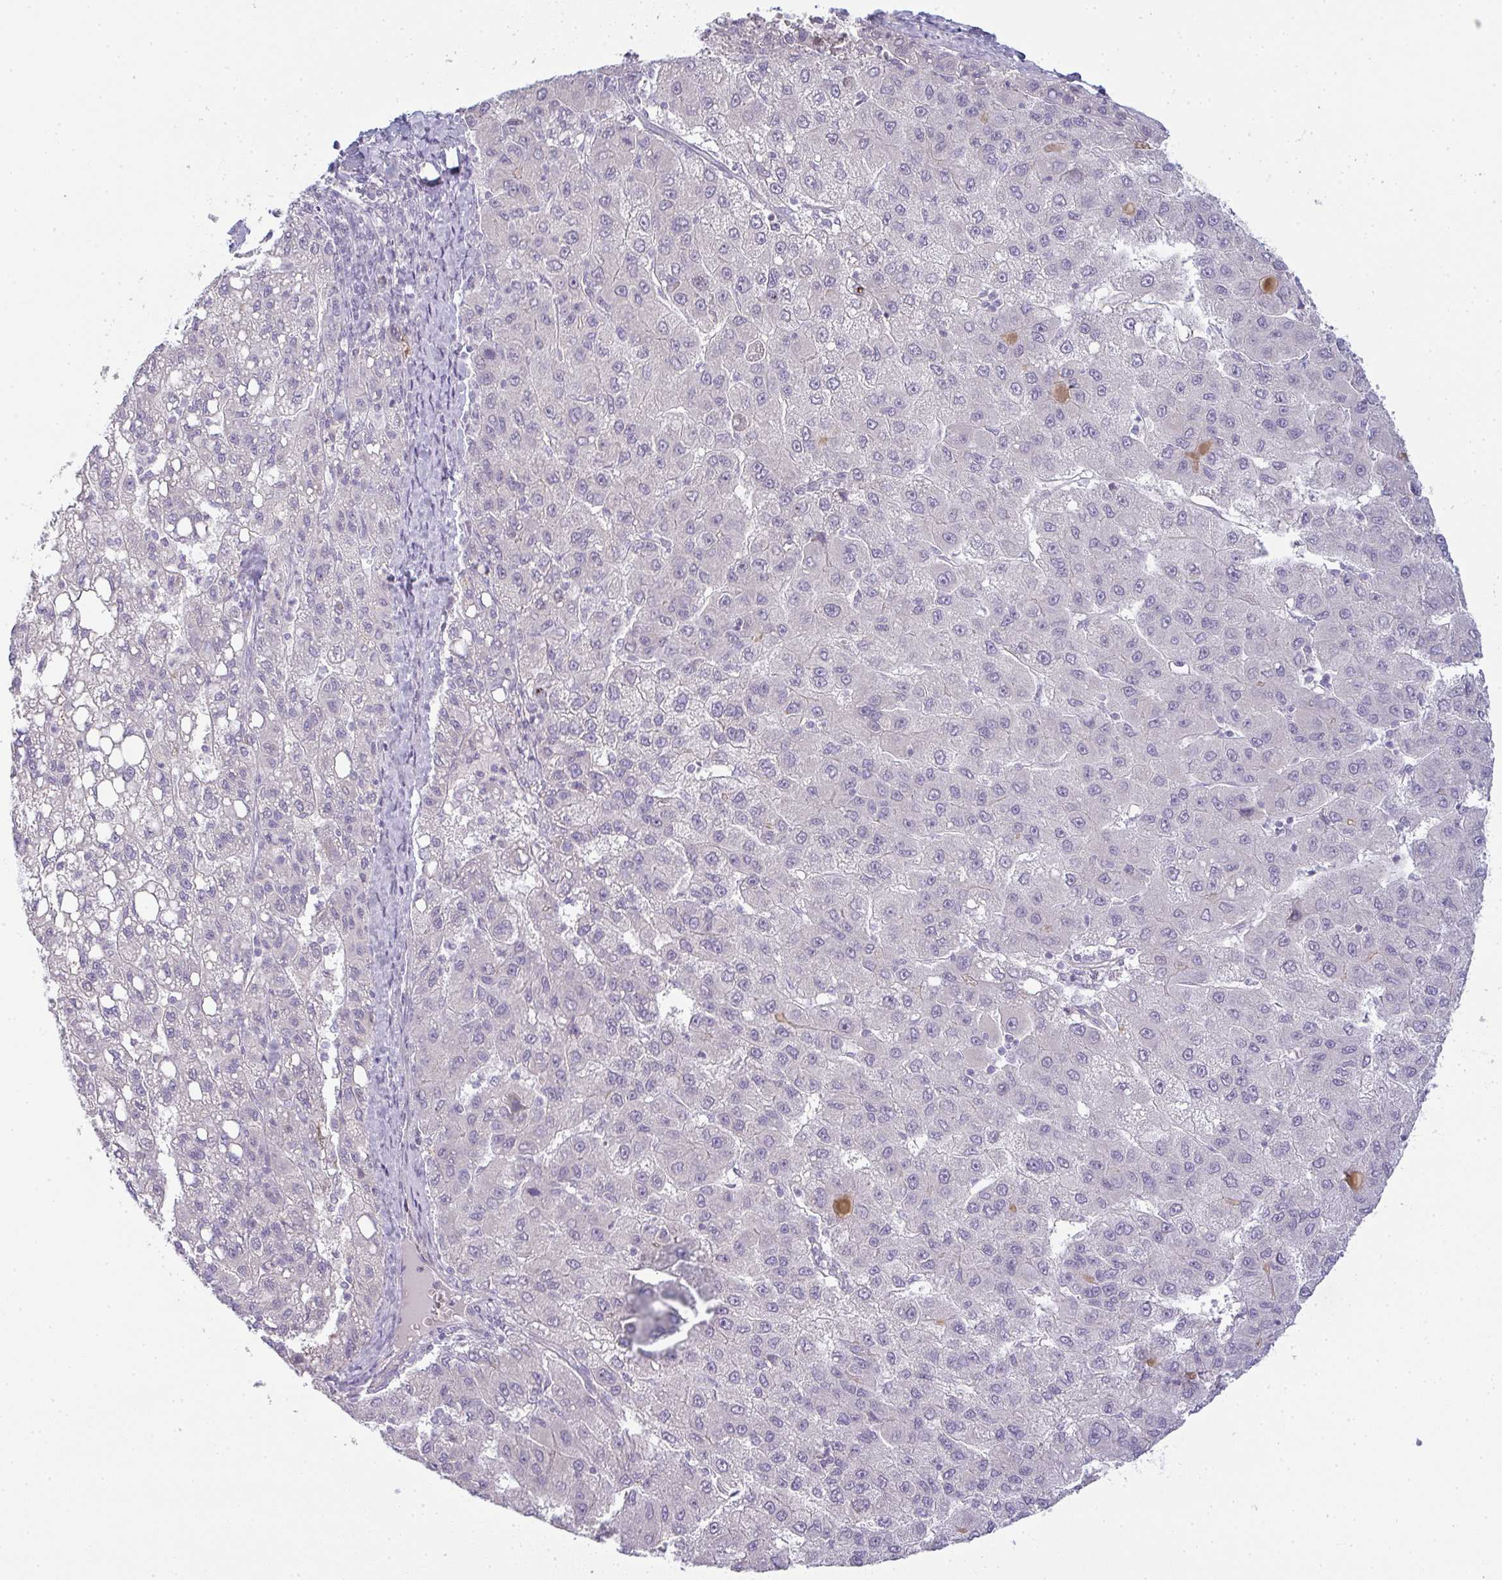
{"staining": {"intensity": "negative", "quantity": "none", "location": "none"}, "tissue": "liver cancer", "cell_type": "Tumor cells", "image_type": "cancer", "snomed": [{"axis": "morphology", "description": "Carcinoma, Hepatocellular, NOS"}, {"axis": "topography", "description": "Liver"}], "caption": "Immunohistochemistry histopathology image of neoplastic tissue: human liver cancer (hepatocellular carcinoma) stained with DAB (3,3'-diaminobenzidine) displays no significant protein expression in tumor cells. The staining was performed using DAB to visualize the protein expression in brown, while the nuclei were stained in blue with hematoxylin (Magnification: 20x).", "gene": "SIRPB2", "patient": {"sex": "female", "age": 82}}